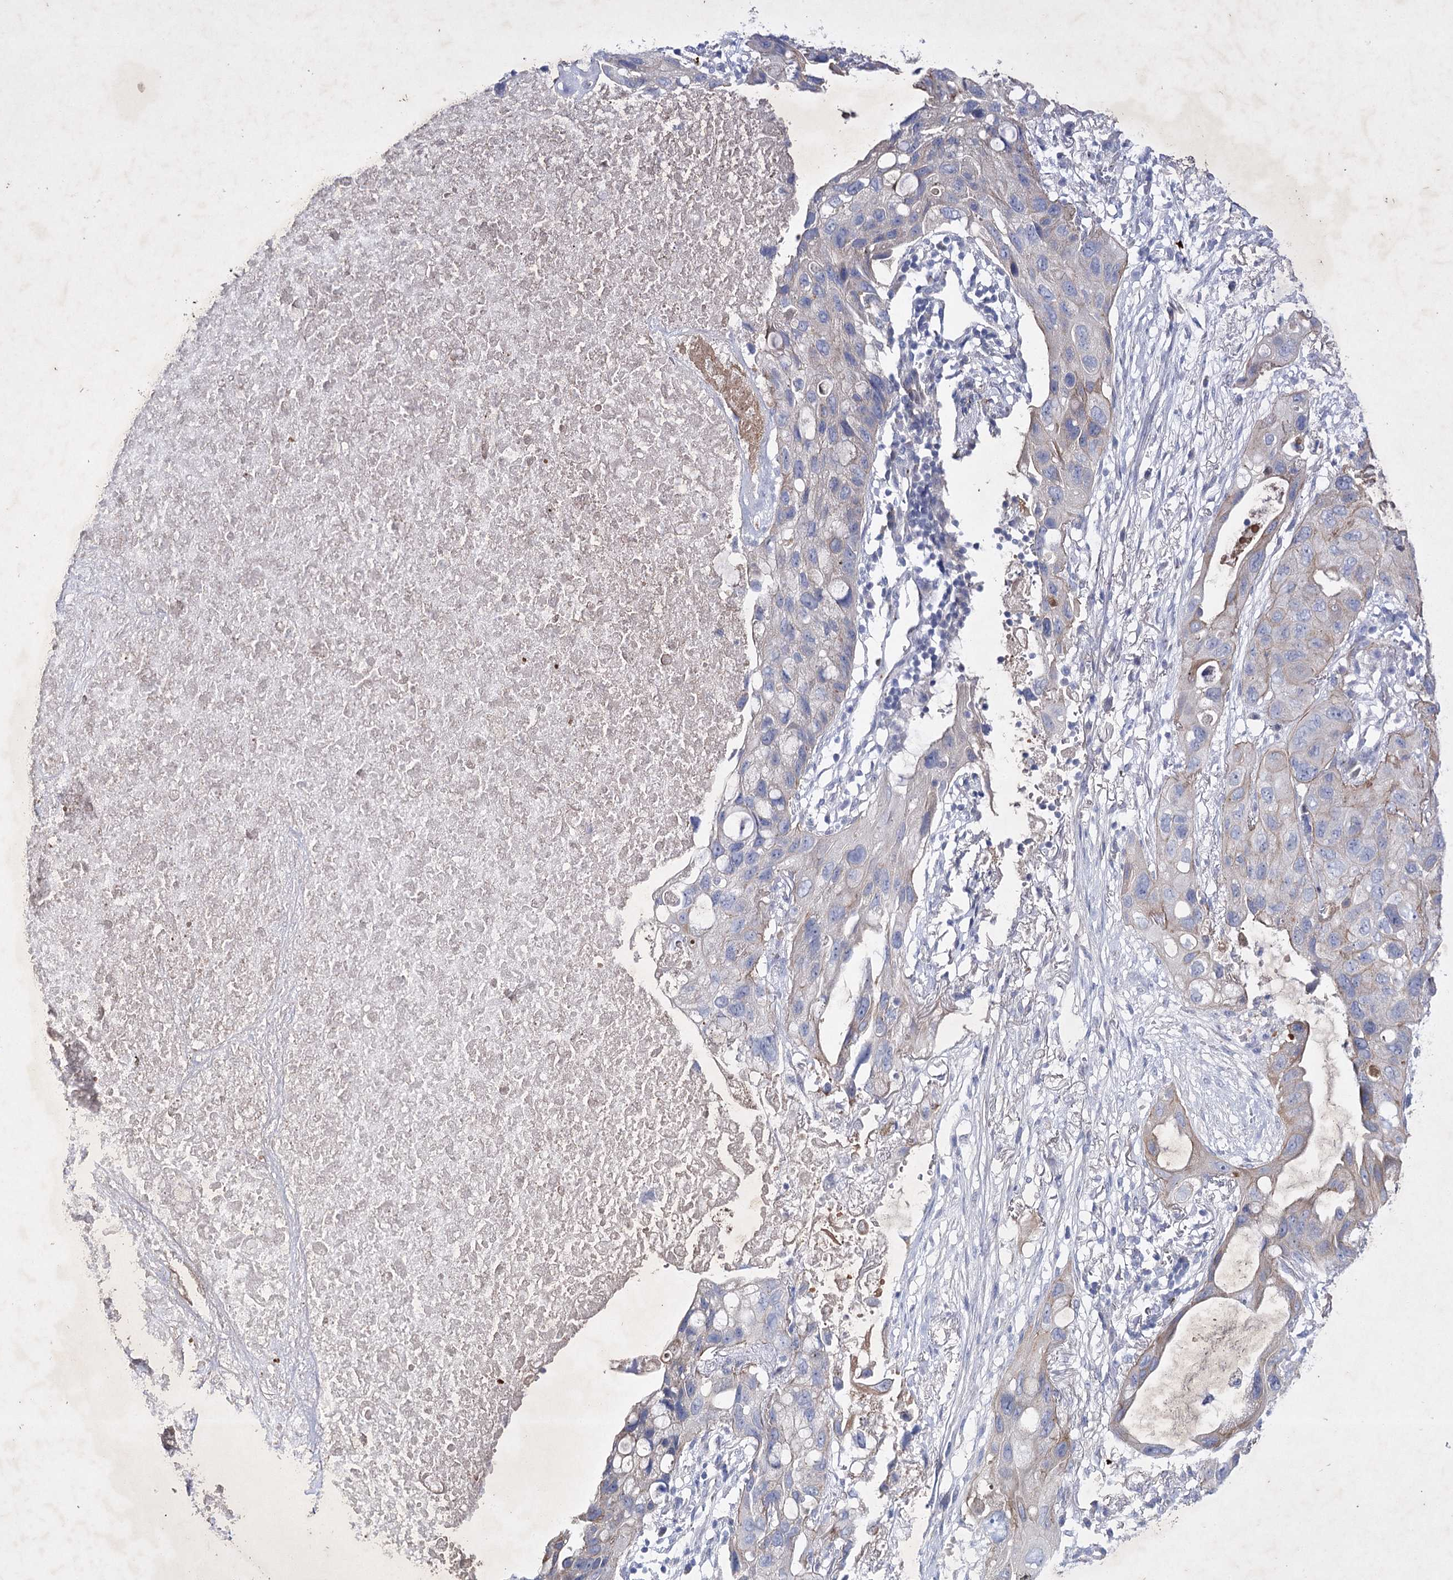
{"staining": {"intensity": "negative", "quantity": "none", "location": "none"}, "tissue": "lung cancer", "cell_type": "Tumor cells", "image_type": "cancer", "snomed": [{"axis": "morphology", "description": "Squamous cell carcinoma, NOS"}, {"axis": "topography", "description": "Lung"}], "caption": "High power microscopy photomicrograph of an immunohistochemistry histopathology image of squamous cell carcinoma (lung), revealing no significant positivity in tumor cells.", "gene": "COX15", "patient": {"sex": "female", "age": 73}}